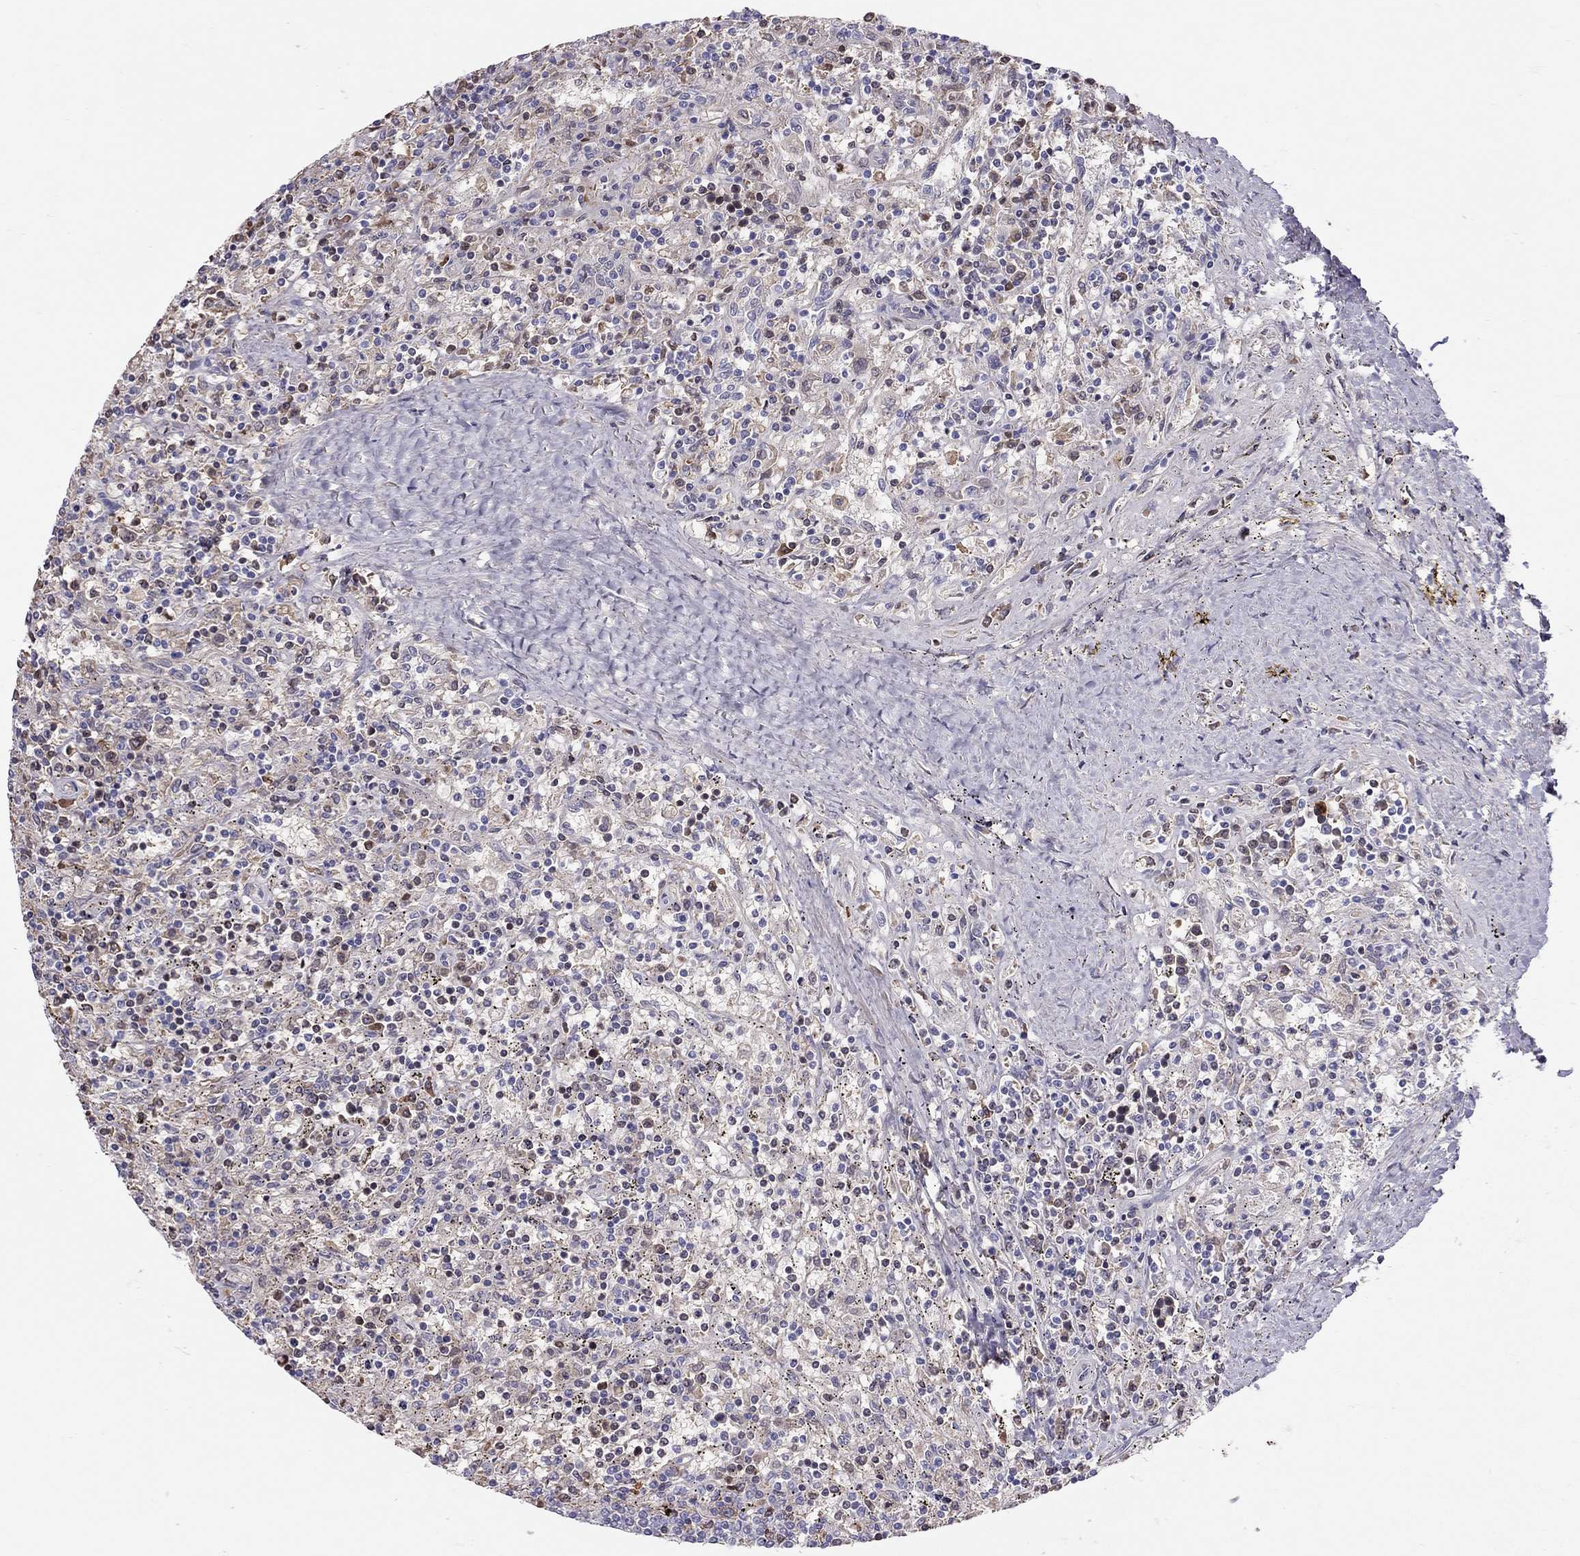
{"staining": {"intensity": "negative", "quantity": "none", "location": "none"}, "tissue": "lymphoma", "cell_type": "Tumor cells", "image_type": "cancer", "snomed": [{"axis": "morphology", "description": "Malignant lymphoma, non-Hodgkin's type, Low grade"}, {"axis": "topography", "description": "Spleen"}], "caption": "Tumor cells show no significant protein staining in lymphoma. (Stains: DAB (3,3'-diaminobenzidine) immunohistochemistry with hematoxylin counter stain, Microscopy: brightfield microscopy at high magnification).", "gene": "FRMD1", "patient": {"sex": "male", "age": 62}}